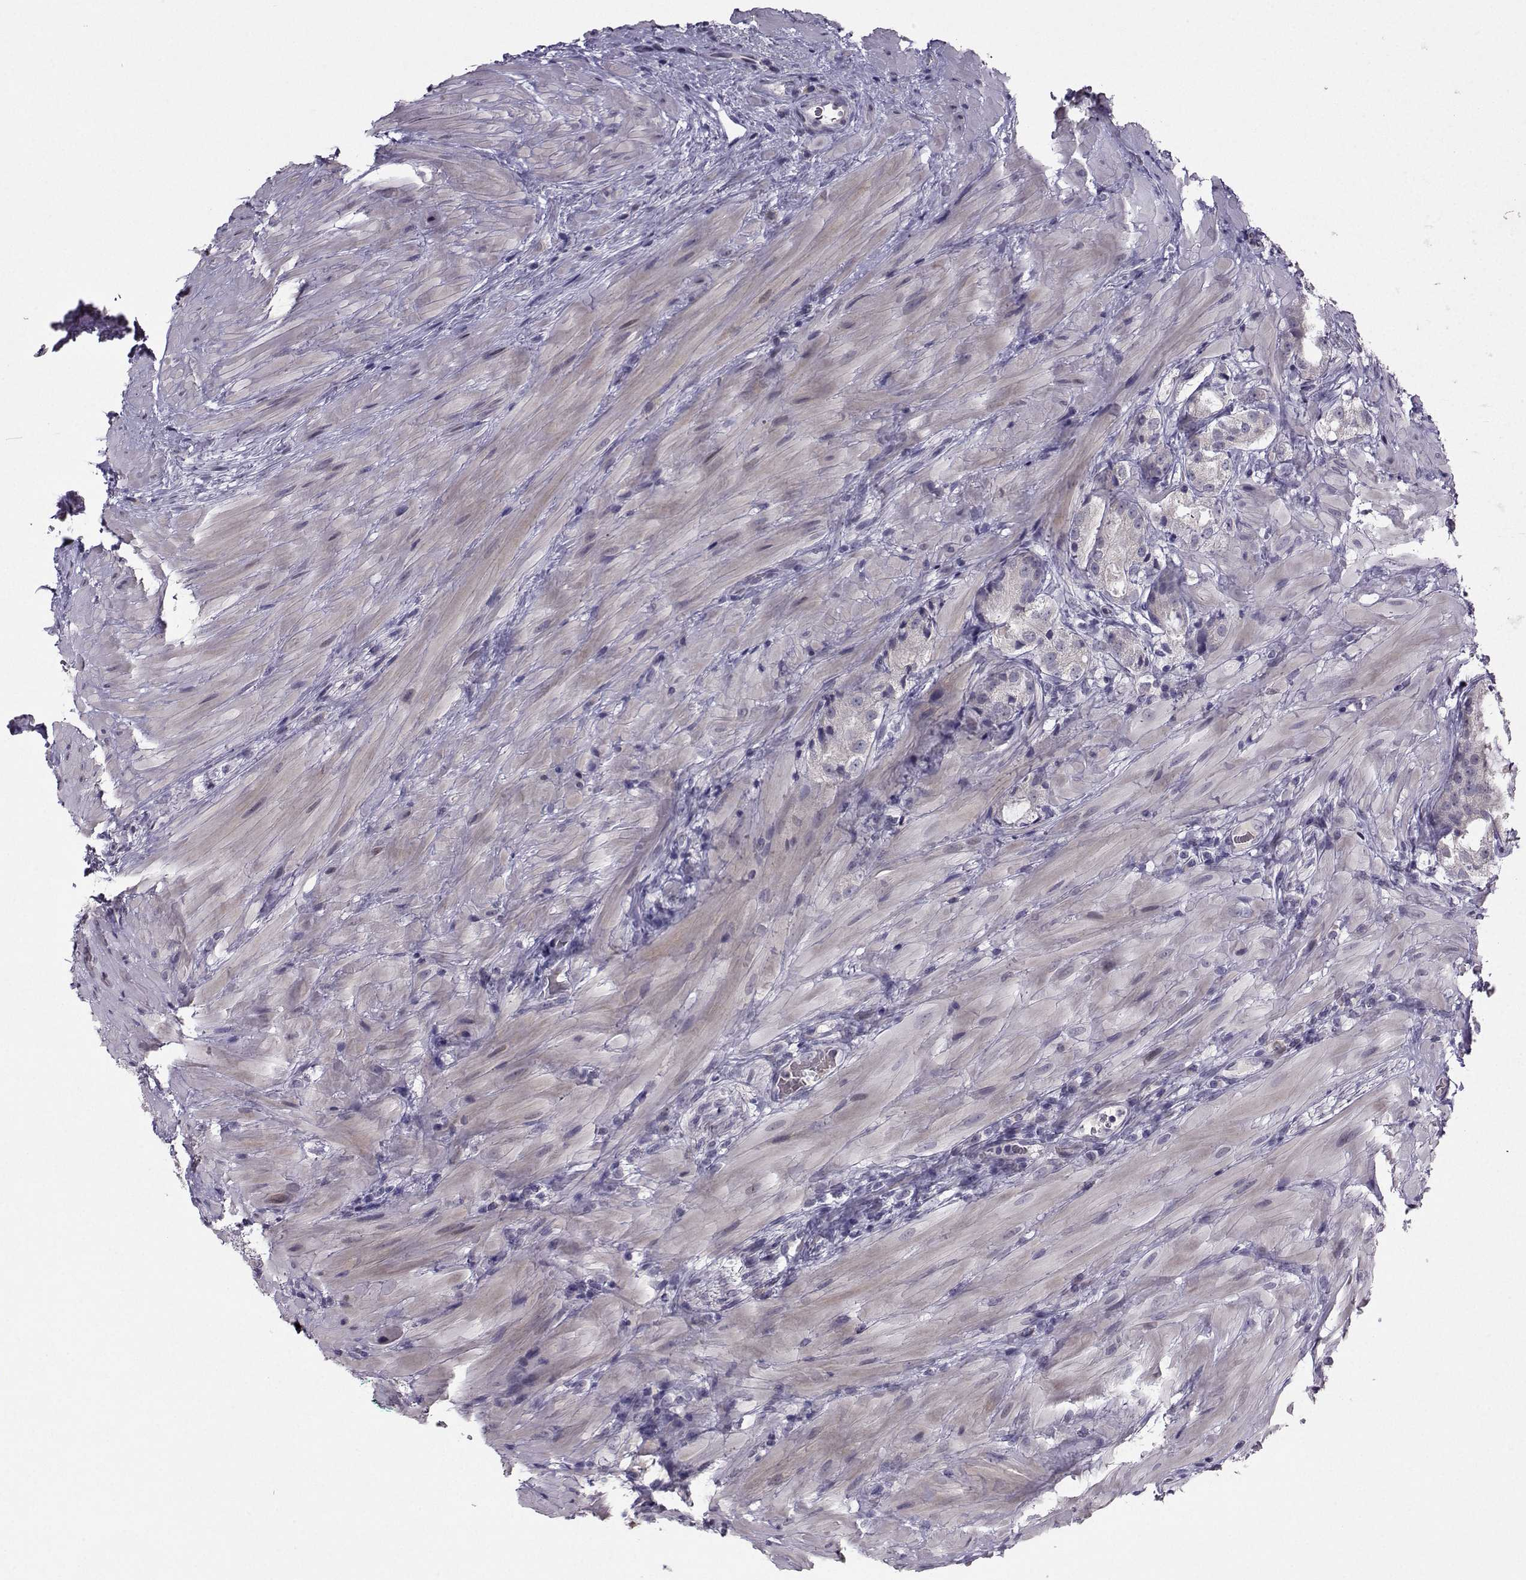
{"staining": {"intensity": "negative", "quantity": "none", "location": "none"}, "tissue": "prostate cancer", "cell_type": "Tumor cells", "image_type": "cancer", "snomed": [{"axis": "morphology", "description": "Adenocarcinoma, NOS"}, {"axis": "morphology", "description": "Adenocarcinoma, High grade"}, {"axis": "topography", "description": "Prostate"}], "caption": "An immunohistochemistry image of prostate adenocarcinoma is shown. There is no staining in tumor cells of prostate adenocarcinoma.", "gene": "LIN28A", "patient": {"sex": "male", "age": 64}}